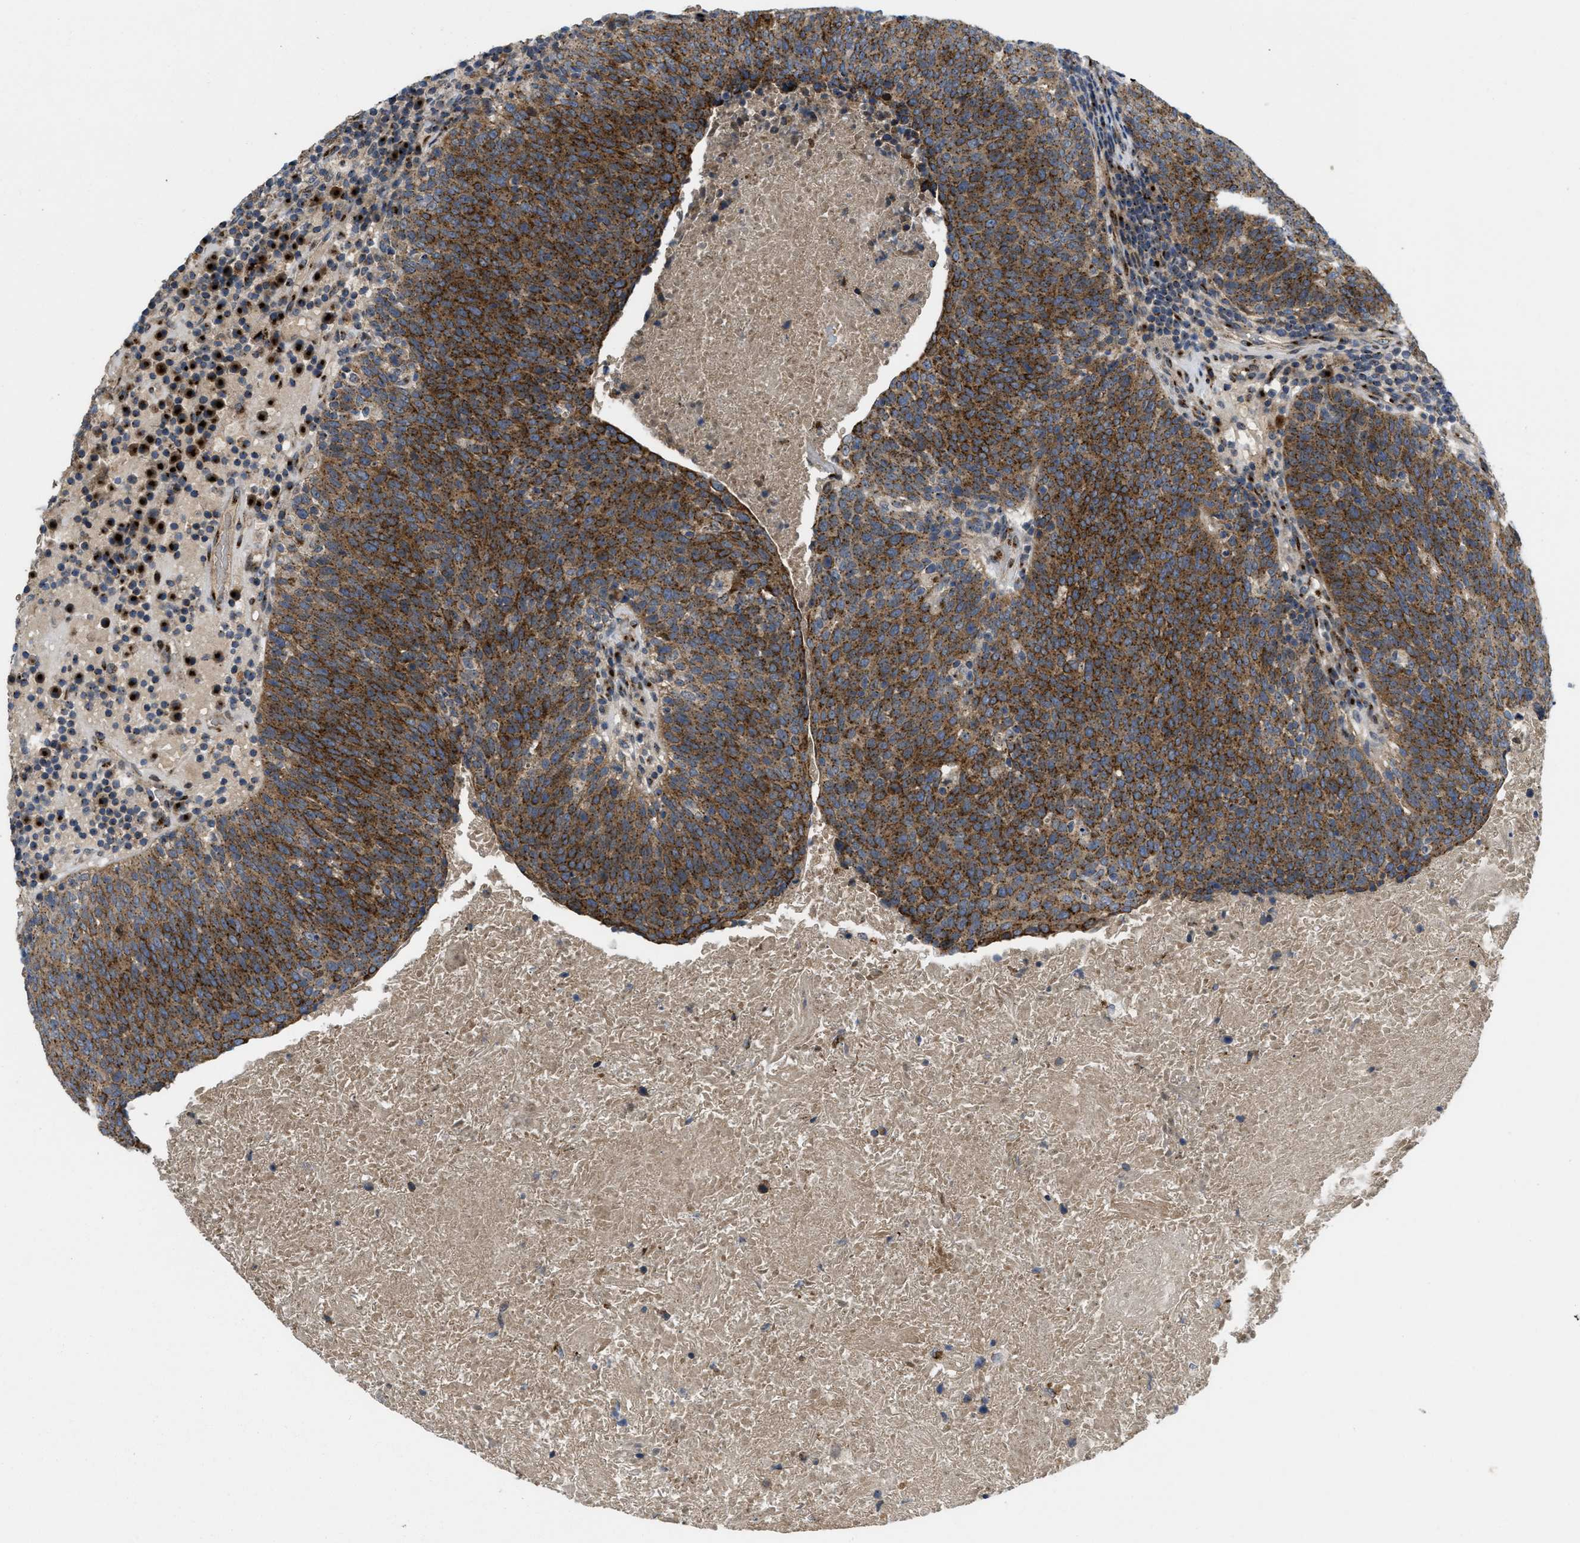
{"staining": {"intensity": "strong", "quantity": "25%-75%", "location": "cytoplasmic/membranous"}, "tissue": "head and neck cancer", "cell_type": "Tumor cells", "image_type": "cancer", "snomed": [{"axis": "morphology", "description": "Squamous cell carcinoma, NOS"}, {"axis": "morphology", "description": "Squamous cell carcinoma, metastatic, NOS"}, {"axis": "topography", "description": "Lymph node"}, {"axis": "topography", "description": "Head-Neck"}], "caption": "Protein expression analysis of human head and neck cancer (metastatic squamous cell carcinoma) reveals strong cytoplasmic/membranous positivity in approximately 25%-75% of tumor cells. The protein of interest is shown in brown color, while the nuclei are stained blue.", "gene": "ZNF70", "patient": {"sex": "male", "age": 62}}